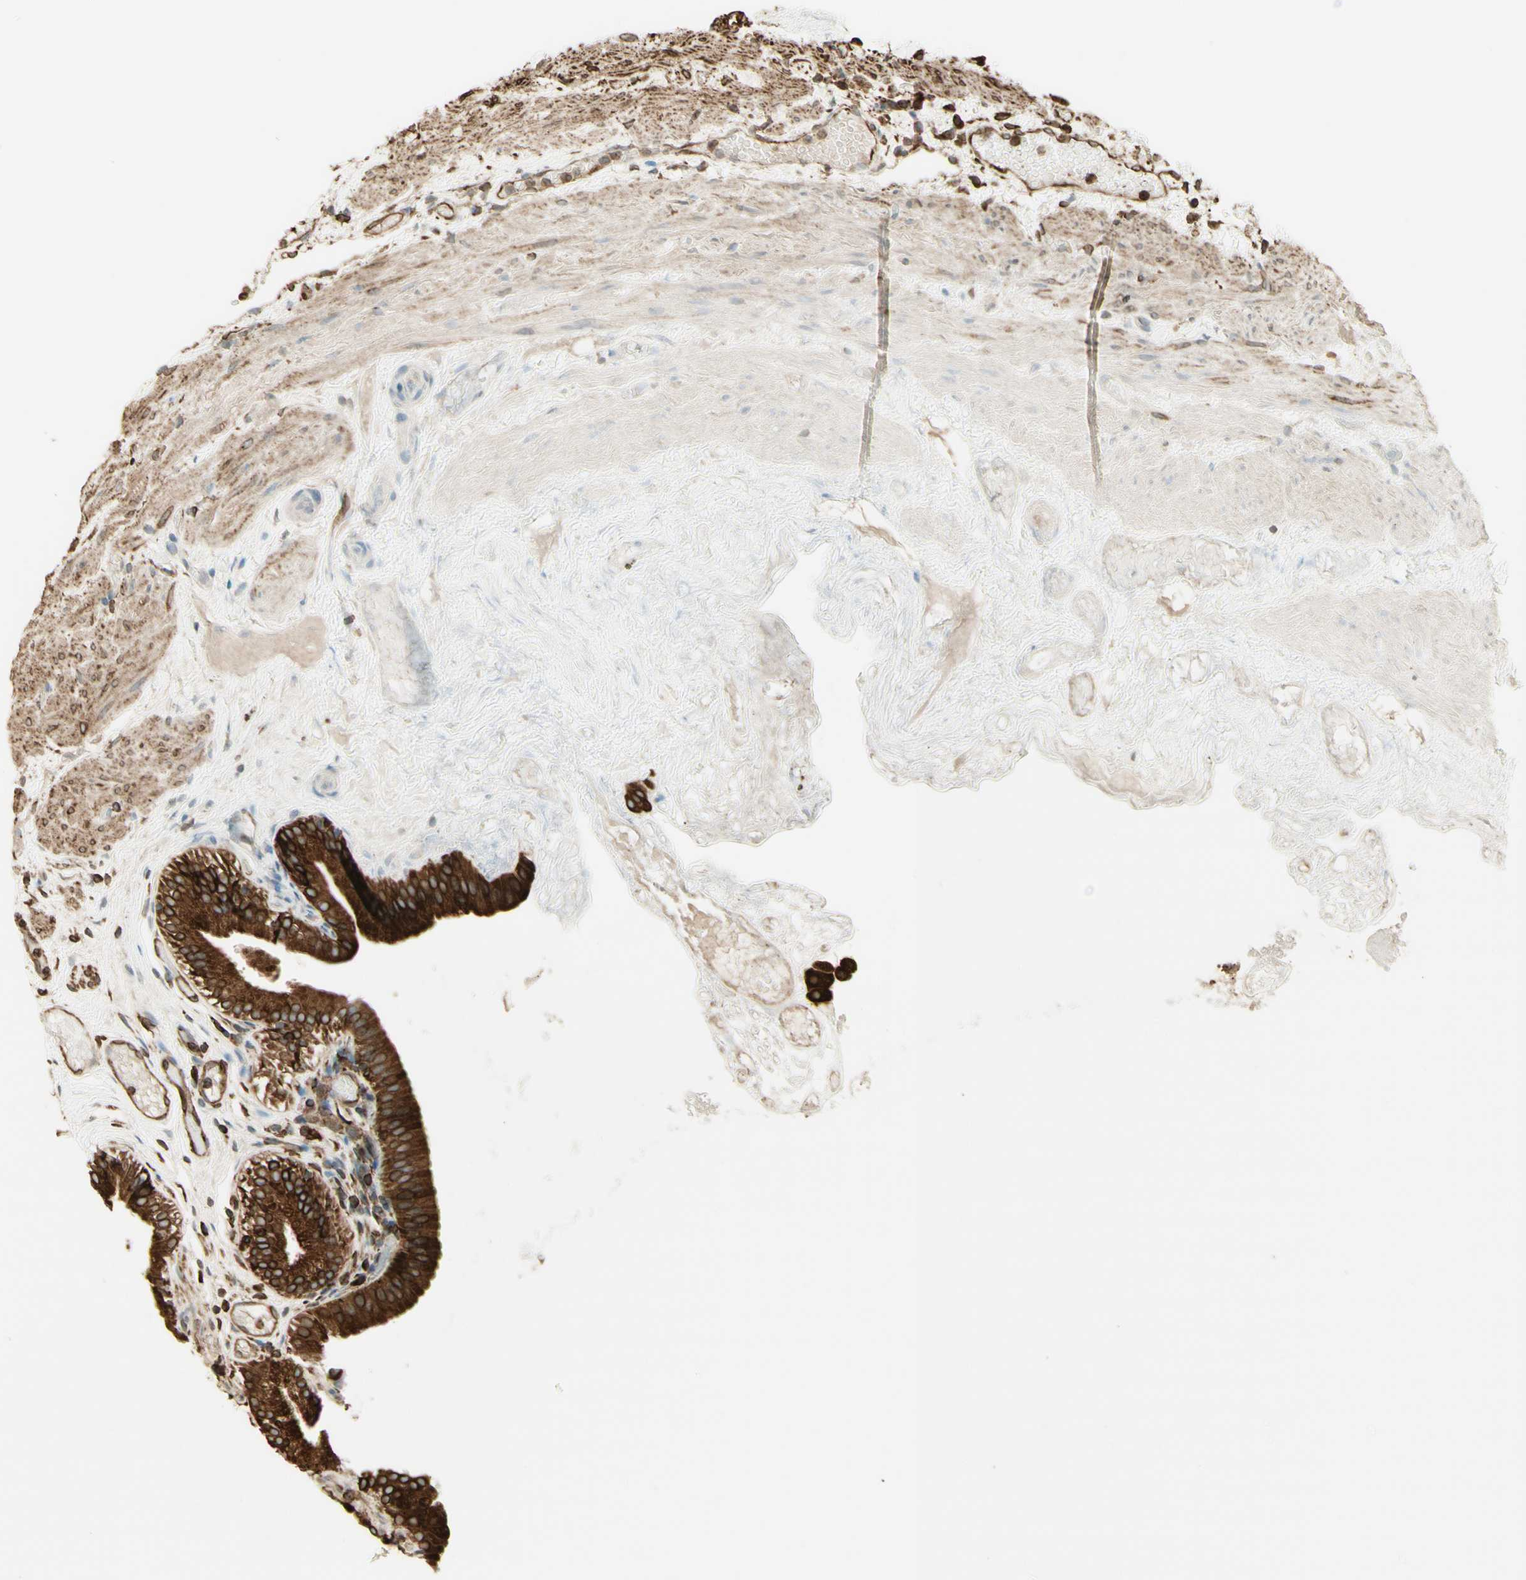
{"staining": {"intensity": "strong", "quantity": ">75%", "location": "cytoplasmic/membranous"}, "tissue": "gallbladder", "cell_type": "Glandular cells", "image_type": "normal", "snomed": [{"axis": "morphology", "description": "Normal tissue, NOS"}, {"axis": "topography", "description": "Gallbladder"}], "caption": "Protein staining of benign gallbladder exhibits strong cytoplasmic/membranous positivity in approximately >75% of glandular cells. (Stains: DAB (3,3'-diaminobenzidine) in brown, nuclei in blue, Microscopy: brightfield microscopy at high magnification).", "gene": "CANX", "patient": {"sex": "female", "age": 26}}